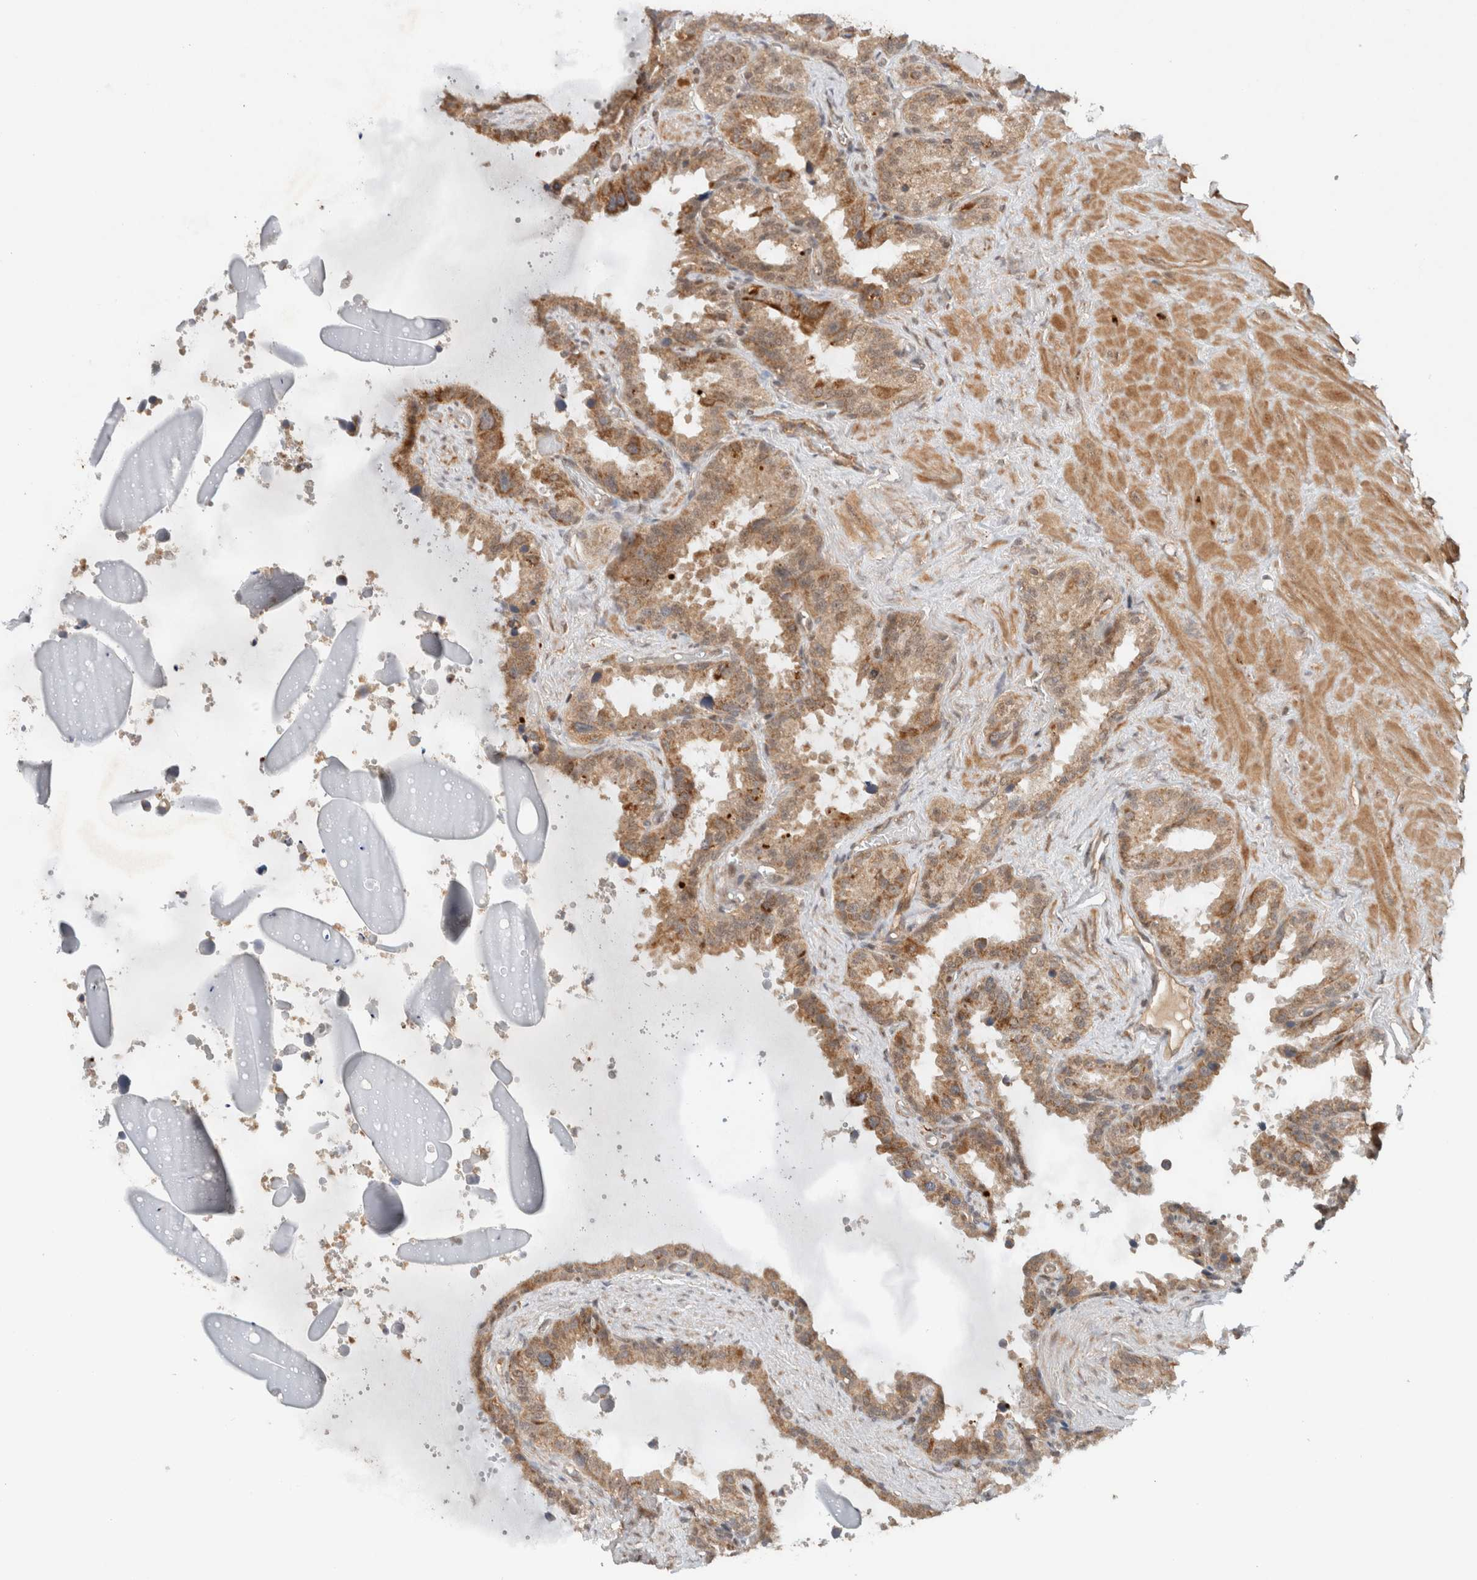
{"staining": {"intensity": "moderate", "quantity": ">75%", "location": "cytoplasmic/membranous"}, "tissue": "seminal vesicle", "cell_type": "Glandular cells", "image_type": "normal", "snomed": [{"axis": "morphology", "description": "Normal tissue, NOS"}, {"axis": "topography", "description": "Seminal veicle"}], "caption": "Immunohistochemical staining of normal human seminal vesicle exhibits moderate cytoplasmic/membranous protein staining in approximately >75% of glandular cells. (brown staining indicates protein expression, while blue staining denotes nuclei).", "gene": "CAAP1", "patient": {"sex": "male", "age": 46}}